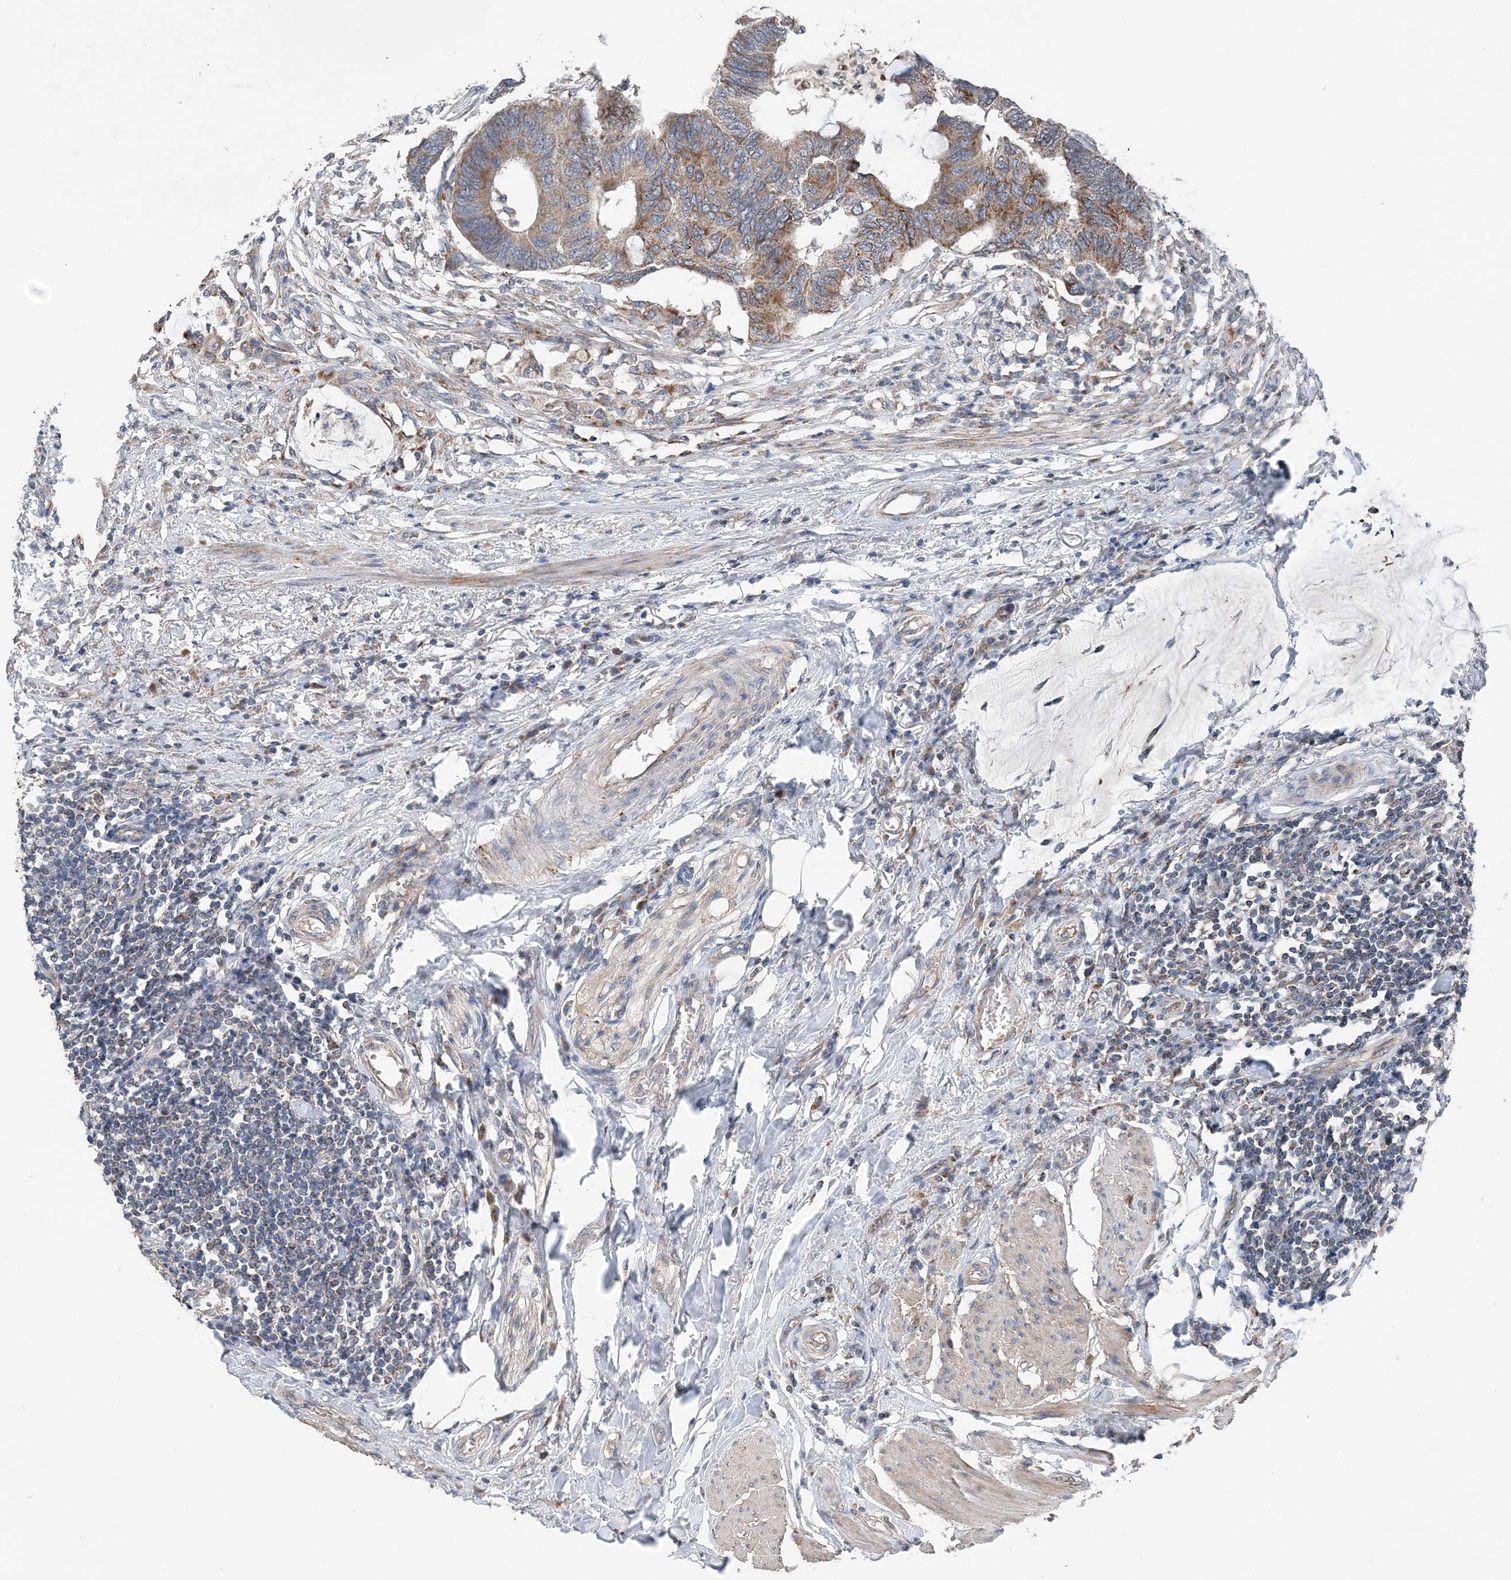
{"staining": {"intensity": "moderate", "quantity": ">75%", "location": "cytoplasmic/membranous"}, "tissue": "colorectal cancer", "cell_type": "Tumor cells", "image_type": "cancer", "snomed": [{"axis": "morphology", "description": "Normal tissue, NOS"}, {"axis": "morphology", "description": "Adenocarcinoma, NOS"}, {"axis": "topography", "description": "Rectum"}, {"axis": "topography", "description": "Peripheral nerve tissue"}], "caption": "Colorectal cancer tissue exhibits moderate cytoplasmic/membranous staining in about >75% of tumor cells, visualized by immunohistochemistry.", "gene": "SPRY2", "patient": {"sex": "male", "age": 92}}